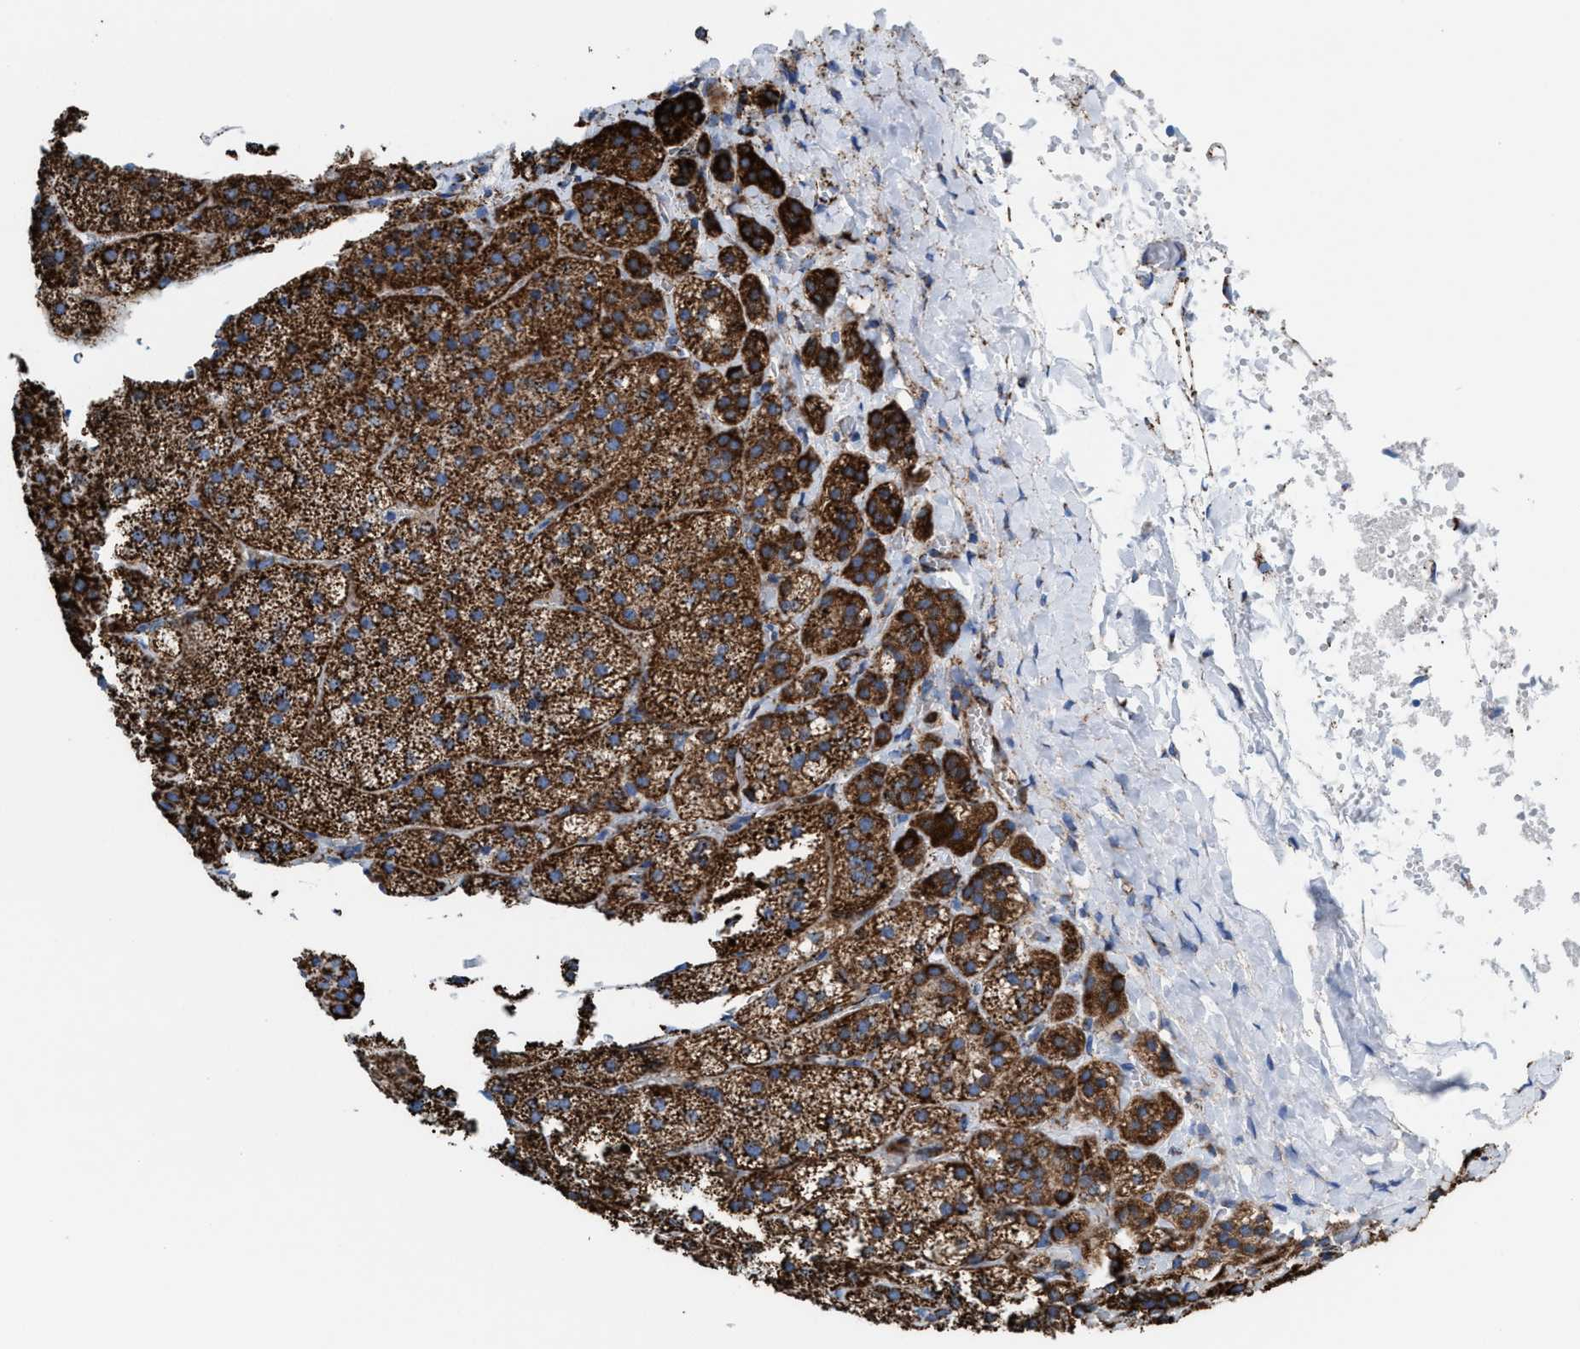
{"staining": {"intensity": "strong", "quantity": ">75%", "location": "cytoplasmic/membranous"}, "tissue": "adrenal gland", "cell_type": "Glandular cells", "image_type": "normal", "snomed": [{"axis": "morphology", "description": "Normal tissue, NOS"}, {"axis": "topography", "description": "Adrenal gland"}], "caption": "Immunohistochemical staining of normal adrenal gland shows >75% levels of strong cytoplasmic/membranous protein staining in about >75% of glandular cells. (Brightfield microscopy of DAB IHC at high magnification).", "gene": "ECHS1", "patient": {"sex": "female", "age": 44}}